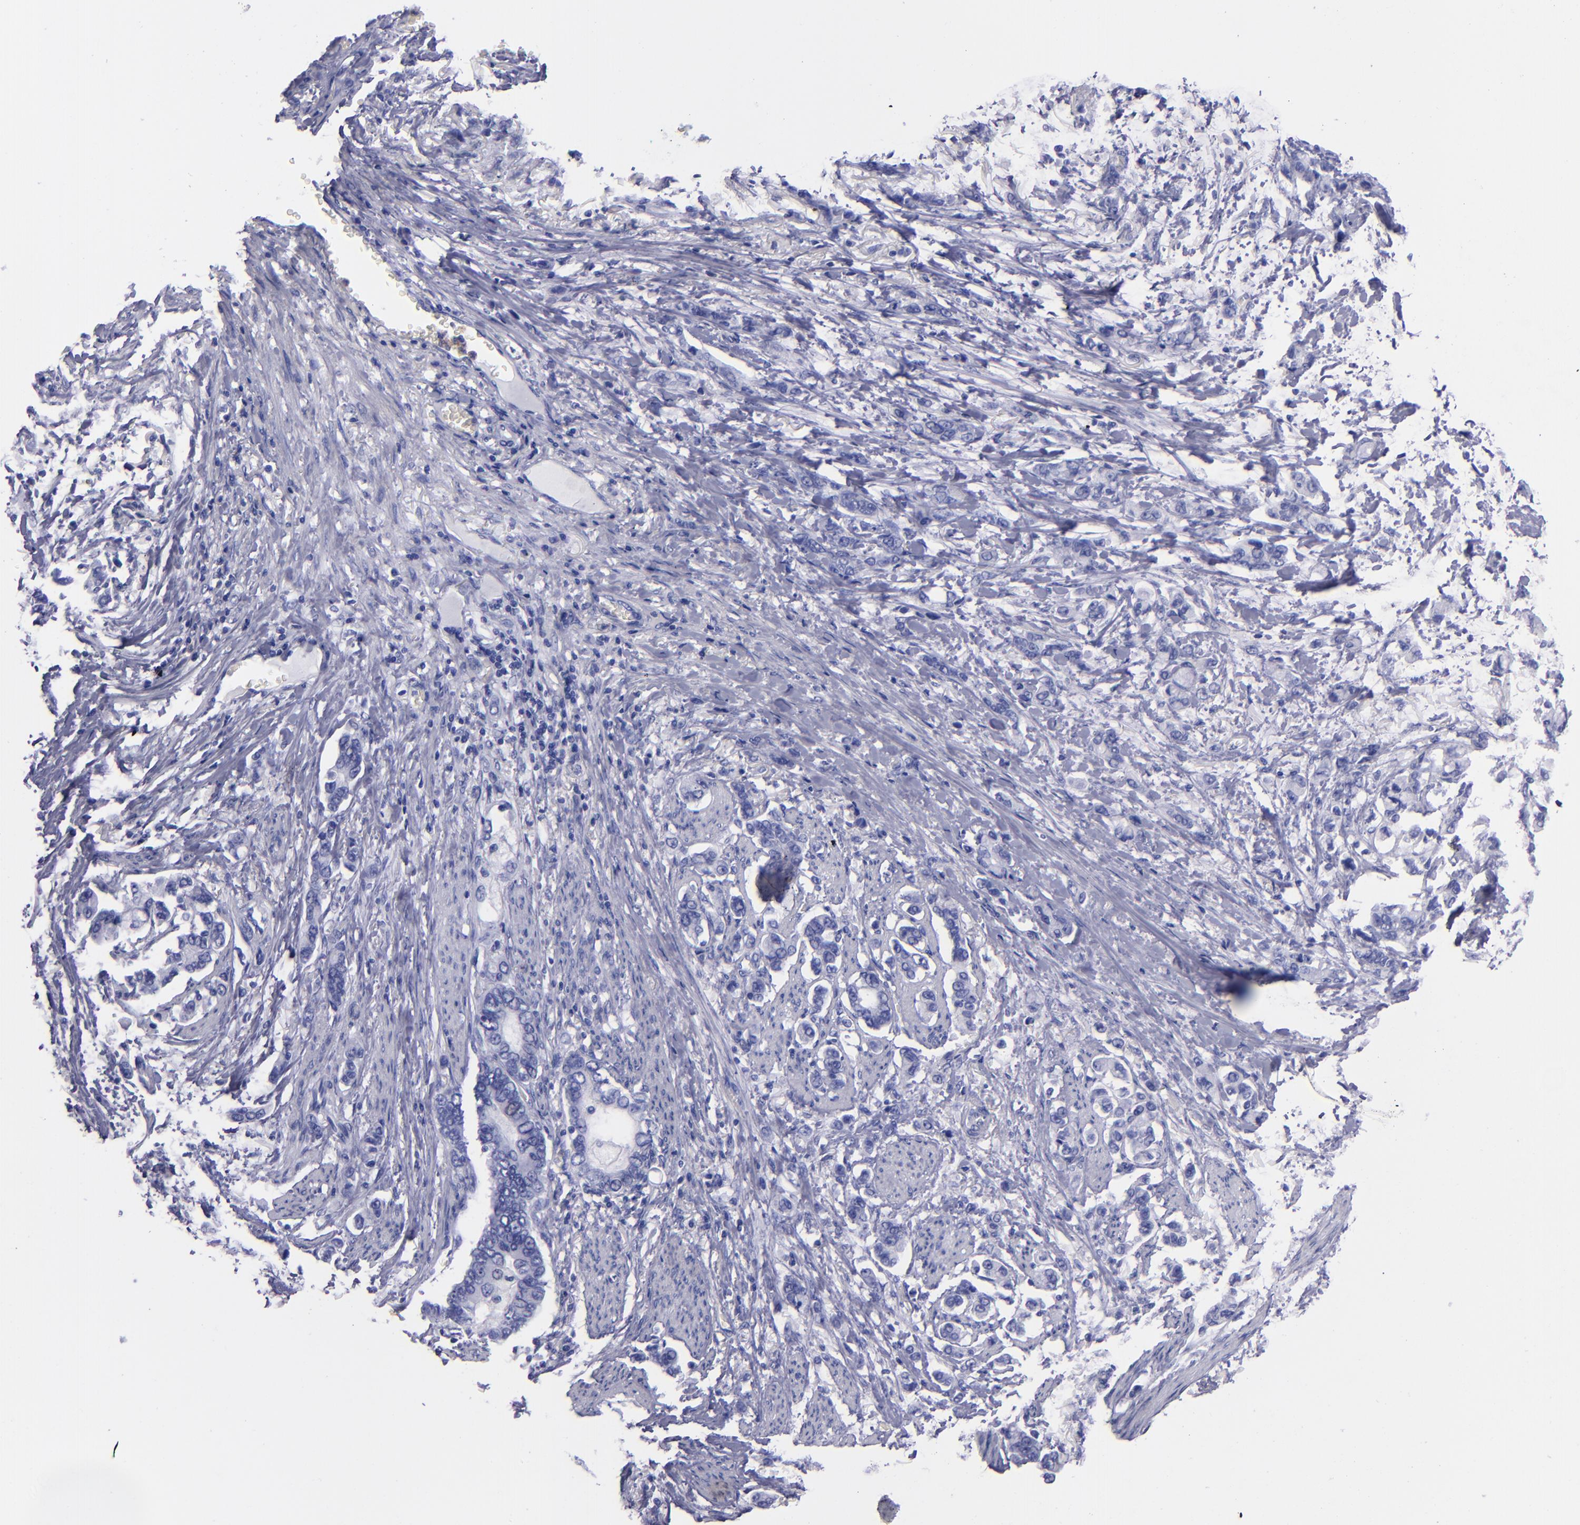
{"staining": {"intensity": "negative", "quantity": "none", "location": "none"}, "tissue": "stomach cancer", "cell_type": "Tumor cells", "image_type": "cancer", "snomed": [{"axis": "morphology", "description": "Adenocarcinoma, NOS"}, {"axis": "topography", "description": "Stomach"}], "caption": "There is no significant expression in tumor cells of stomach cancer.", "gene": "CR1", "patient": {"sex": "male", "age": 78}}